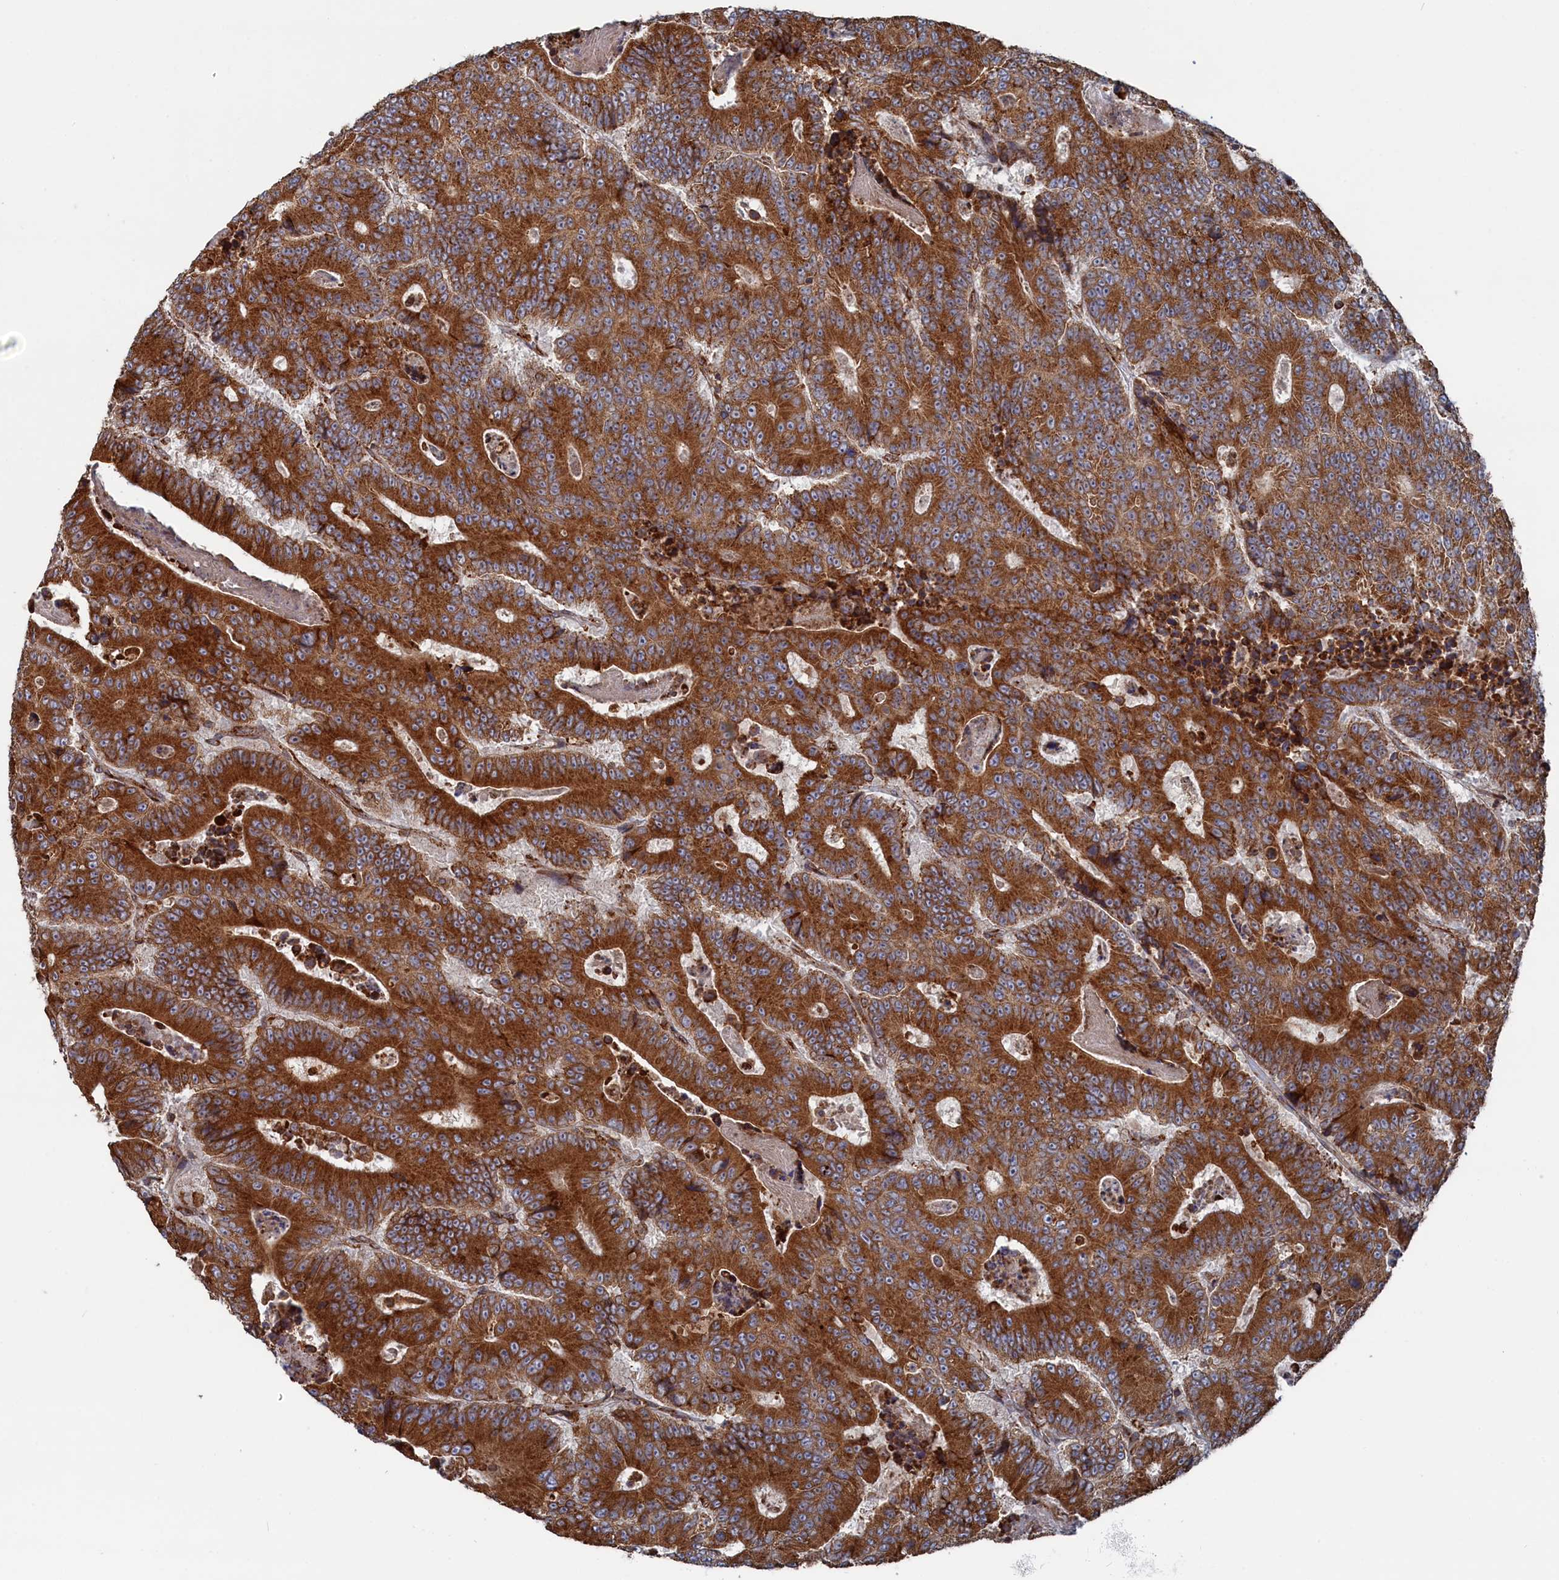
{"staining": {"intensity": "strong", "quantity": ">75%", "location": "cytoplasmic/membranous"}, "tissue": "colorectal cancer", "cell_type": "Tumor cells", "image_type": "cancer", "snomed": [{"axis": "morphology", "description": "Adenocarcinoma, NOS"}, {"axis": "topography", "description": "Colon"}], "caption": "Colorectal cancer stained for a protein displays strong cytoplasmic/membranous positivity in tumor cells.", "gene": "BPIFB6", "patient": {"sex": "male", "age": 83}}